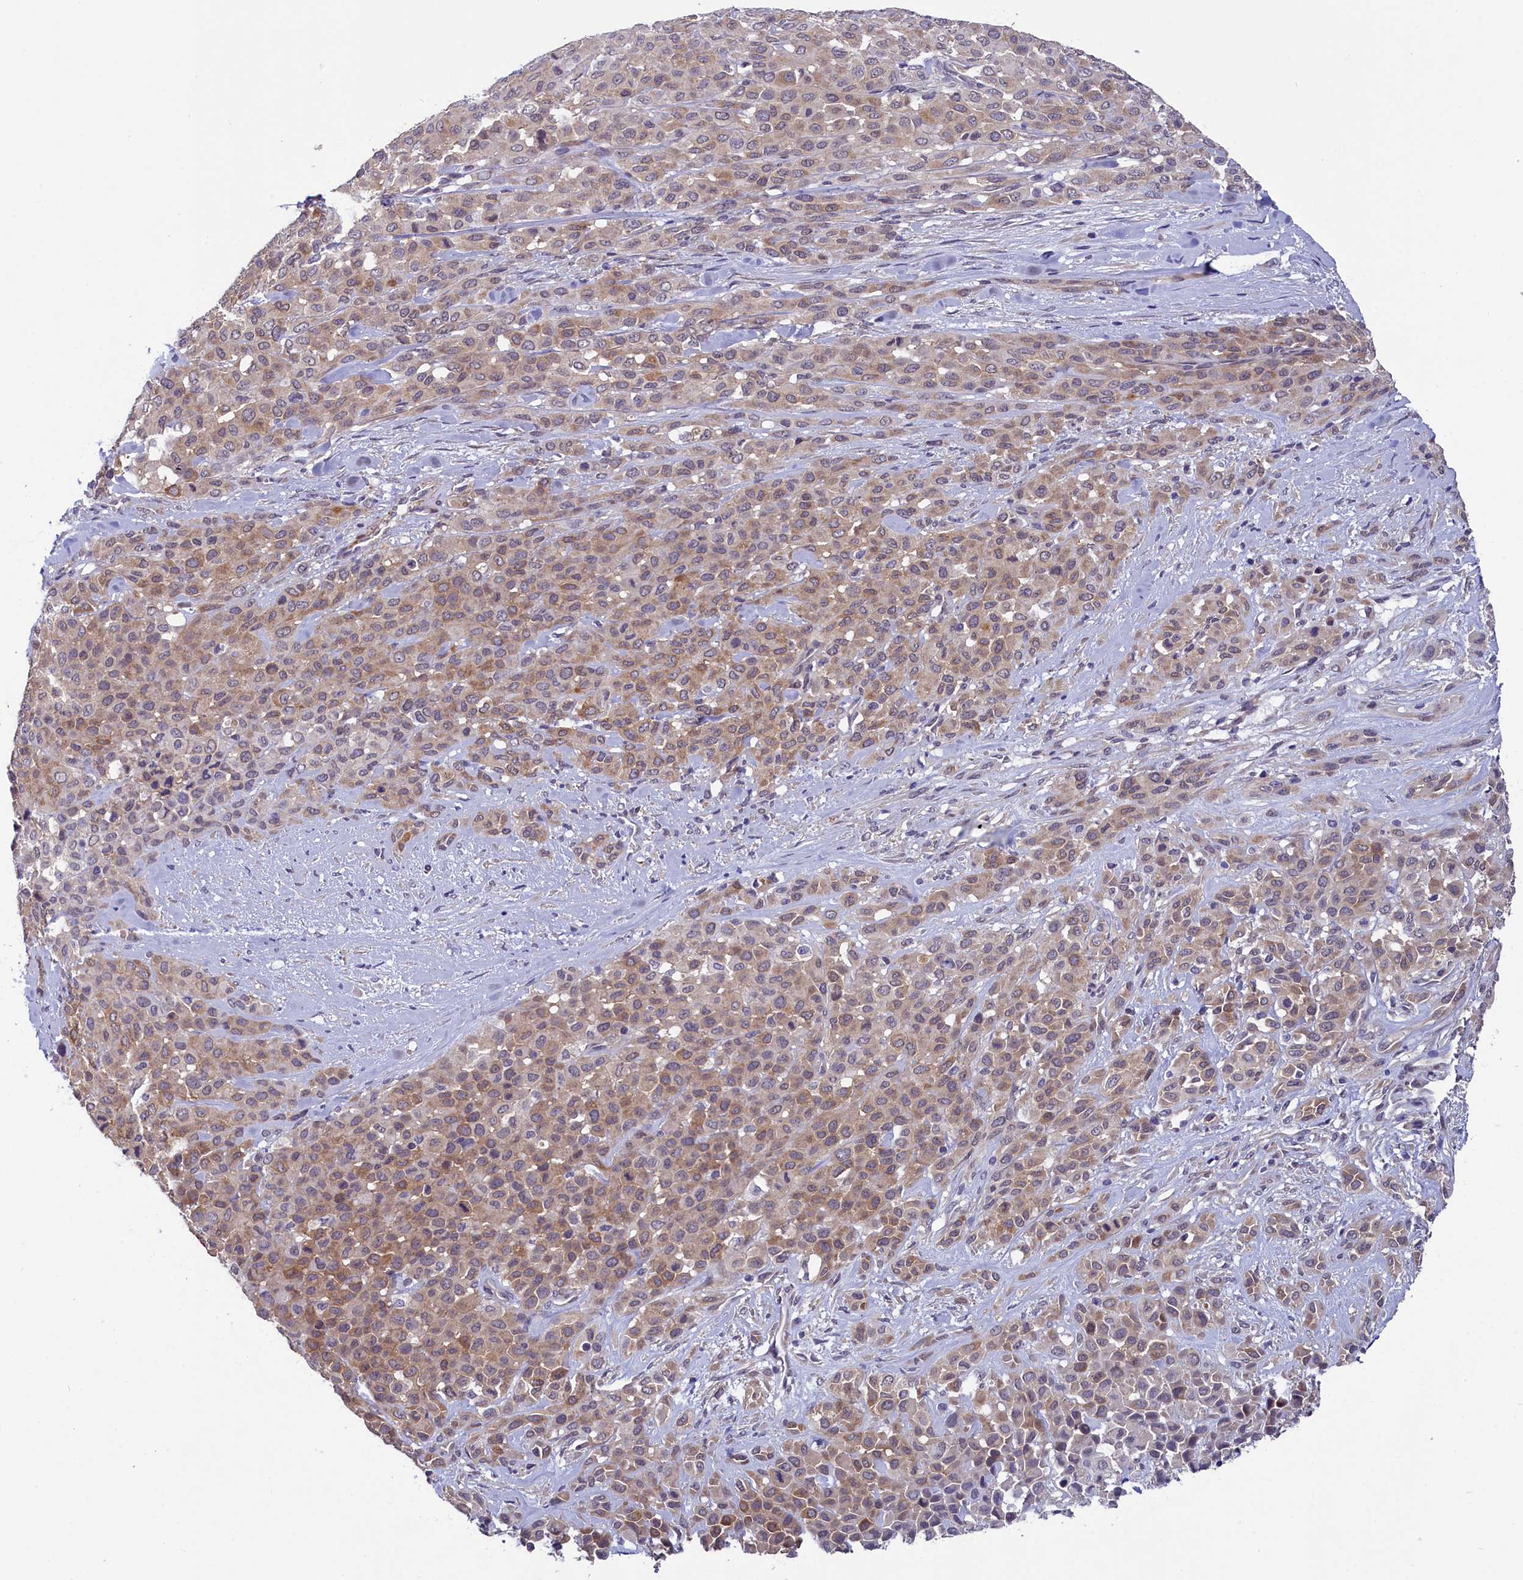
{"staining": {"intensity": "moderate", "quantity": ">75%", "location": "cytoplasmic/membranous"}, "tissue": "melanoma", "cell_type": "Tumor cells", "image_type": "cancer", "snomed": [{"axis": "morphology", "description": "Malignant melanoma, Metastatic site"}, {"axis": "topography", "description": "Skin"}], "caption": "The photomicrograph displays a brown stain indicating the presence of a protein in the cytoplasmic/membranous of tumor cells in melanoma. (brown staining indicates protein expression, while blue staining denotes nuclei).", "gene": "SLC39A6", "patient": {"sex": "female", "age": 81}}